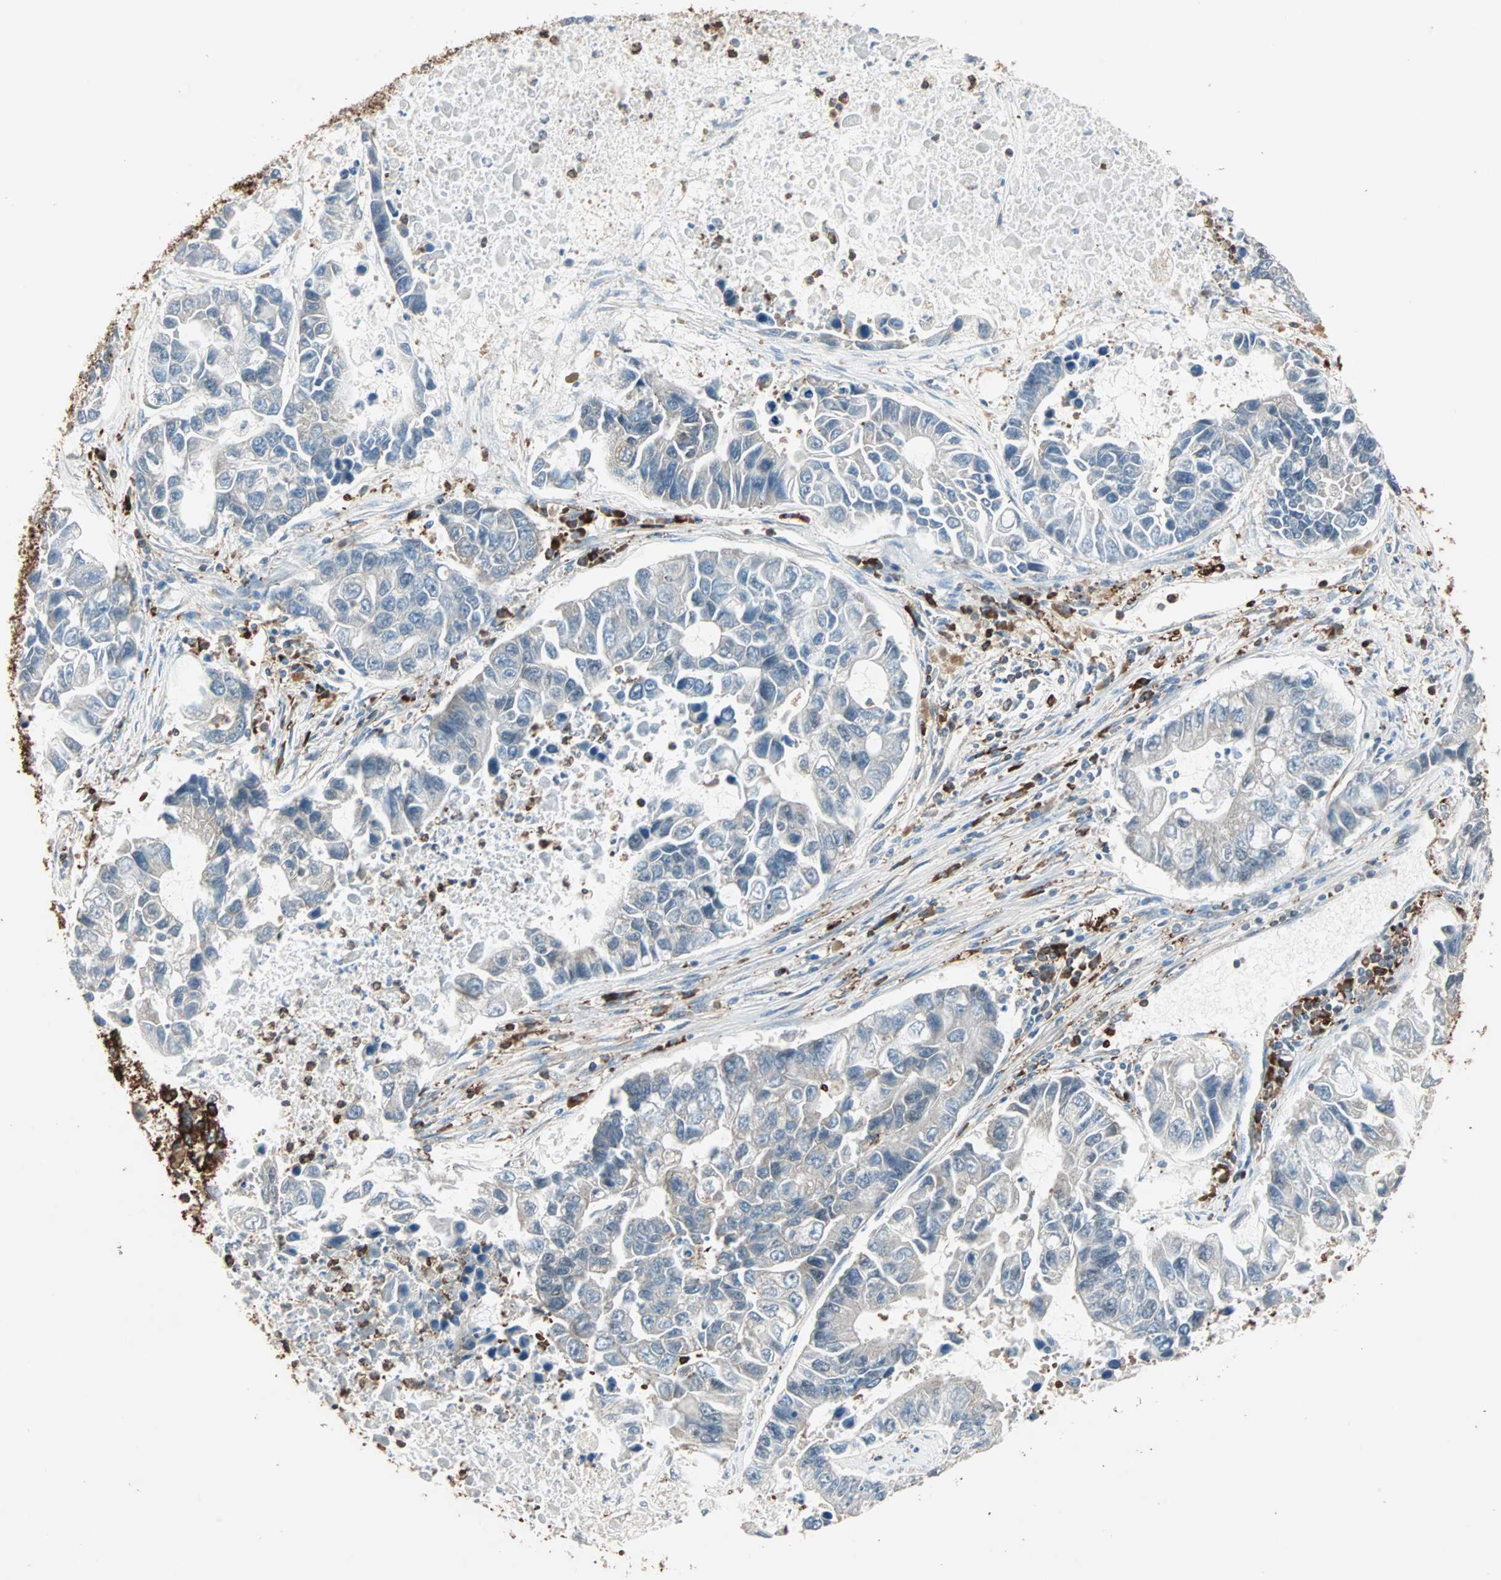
{"staining": {"intensity": "negative", "quantity": "none", "location": "none"}, "tissue": "lung cancer", "cell_type": "Tumor cells", "image_type": "cancer", "snomed": [{"axis": "morphology", "description": "Adenocarcinoma, NOS"}, {"axis": "topography", "description": "Lung"}], "caption": "This is an immunohistochemistry micrograph of human lung adenocarcinoma. There is no expression in tumor cells.", "gene": "MMP3", "patient": {"sex": "female", "age": 51}}